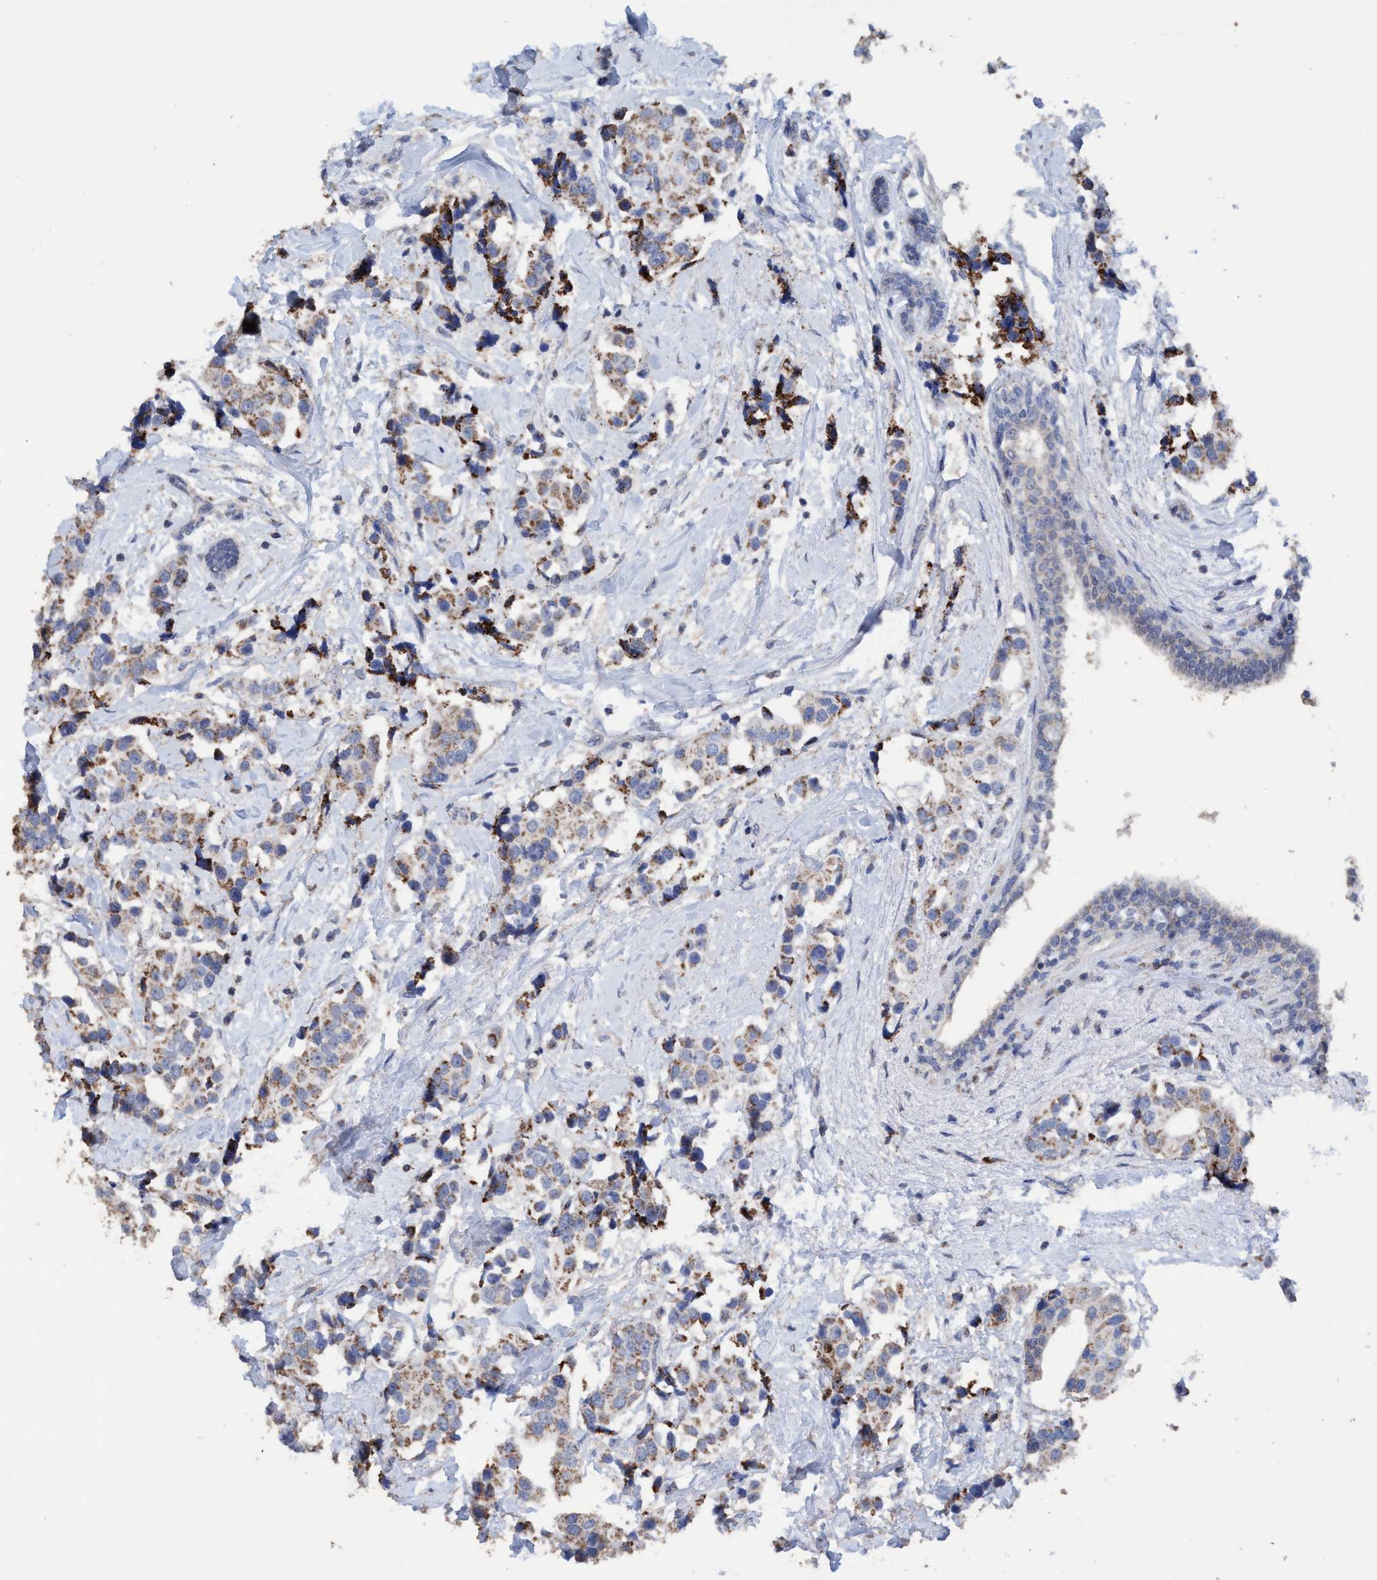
{"staining": {"intensity": "moderate", "quantity": "25%-75%", "location": "cytoplasmic/membranous"}, "tissue": "breast cancer", "cell_type": "Tumor cells", "image_type": "cancer", "snomed": [{"axis": "morphology", "description": "Normal tissue, NOS"}, {"axis": "morphology", "description": "Duct carcinoma"}, {"axis": "topography", "description": "Breast"}], "caption": "This image demonstrates immunohistochemistry staining of human breast intraductal carcinoma, with medium moderate cytoplasmic/membranous expression in about 25%-75% of tumor cells.", "gene": "RSAD1", "patient": {"sex": "female", "age": 39}}